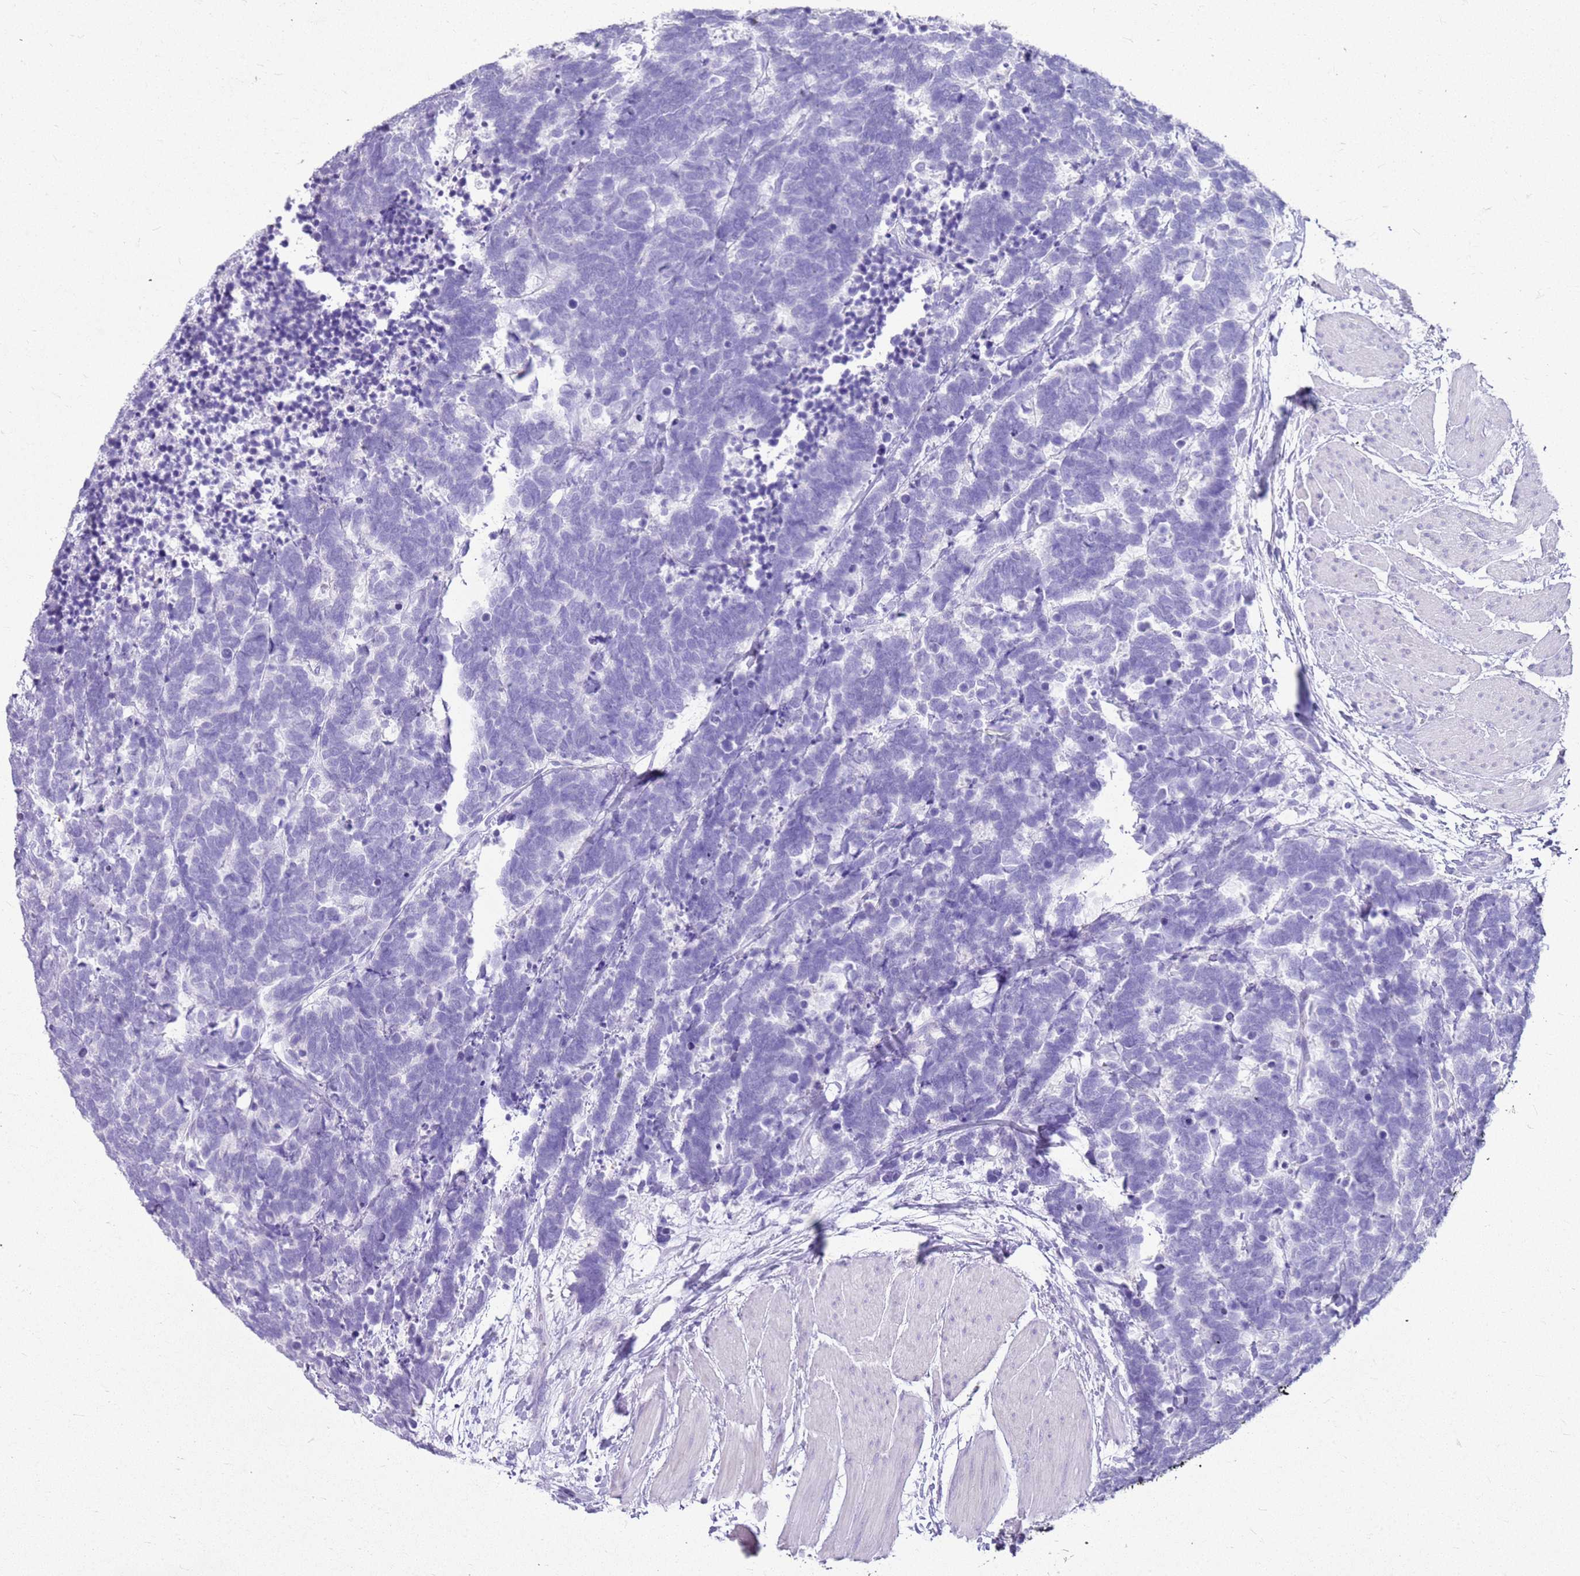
{"staining": {"intensity": "negative", "quantity": "none", "location": "none"}, "tissue": "carcinoid", "cell_type": "Tumor cells", "image_type": "cancer", "snomed": [{"axis": "morphology", "description": "Carcinoma, NOS"}, {"axis": "morphology", "description": "Carcinoid, malignant, NOS"}, {"axis": "topography", "description": "Urinary bladder"}], "caption": "A micrograph of human carcinoma is negative for staining in tumor cells.", "gene": "CA8", "patient": {"sex": "male", "age": 57}}